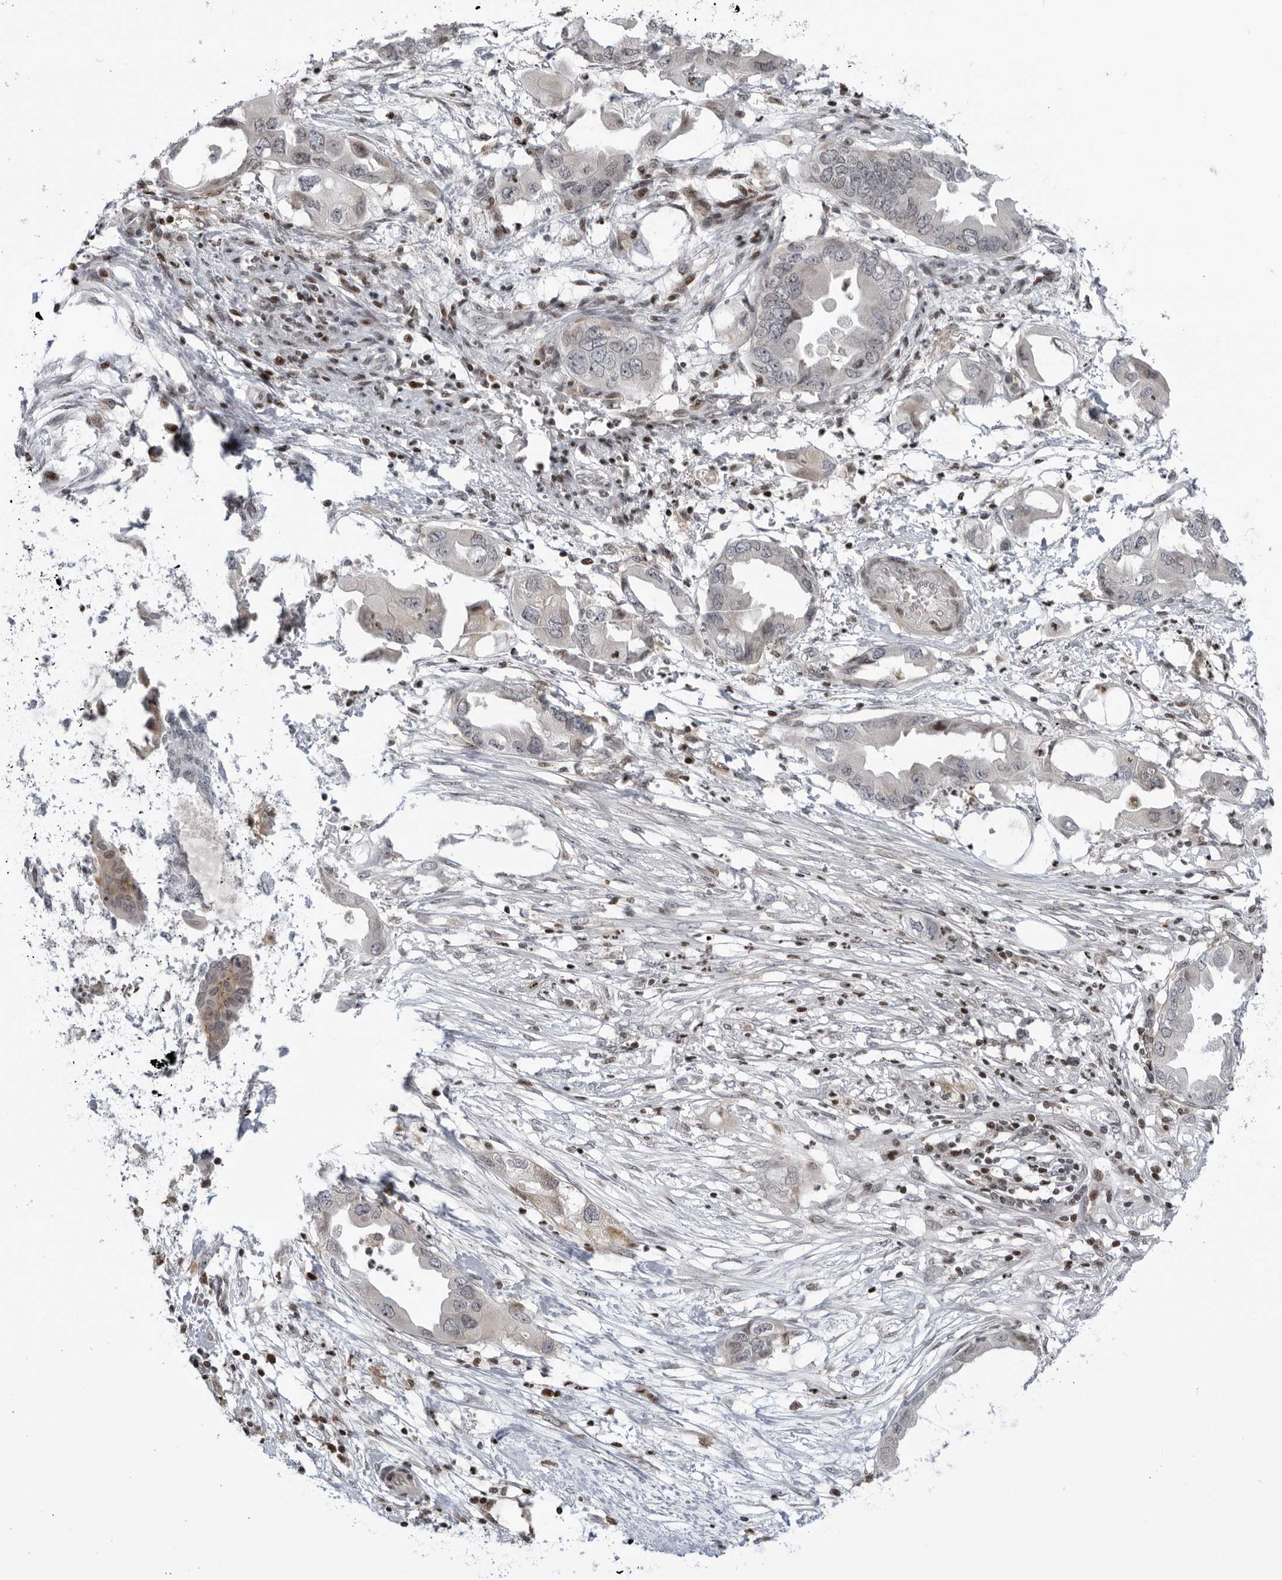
{"staining": {"intensity": "negative", "quantity": "none", "location": "none"}, "tissue": "endometrial cancer", "cell_type": "Tumor cells", "image_type": "cancer", "snomed": [{"axis": "morphology", "description": "Adenocarcinoma, NOS"}, {"axis": "morphology", "description": "Adenocarcinoma, metastatic, NOS"}, {"axis": "topography", "description": "Adipose tissue"}, {"axis": "topography", "description": "Endometrium"}], "caption": "Immunohistochemical staining of human endometrial cancer (adenocarcinoma) exhibits no significant expression in tumor cells.", "gene": "DTL", "patient": {"sex": "female", "age": 67}}